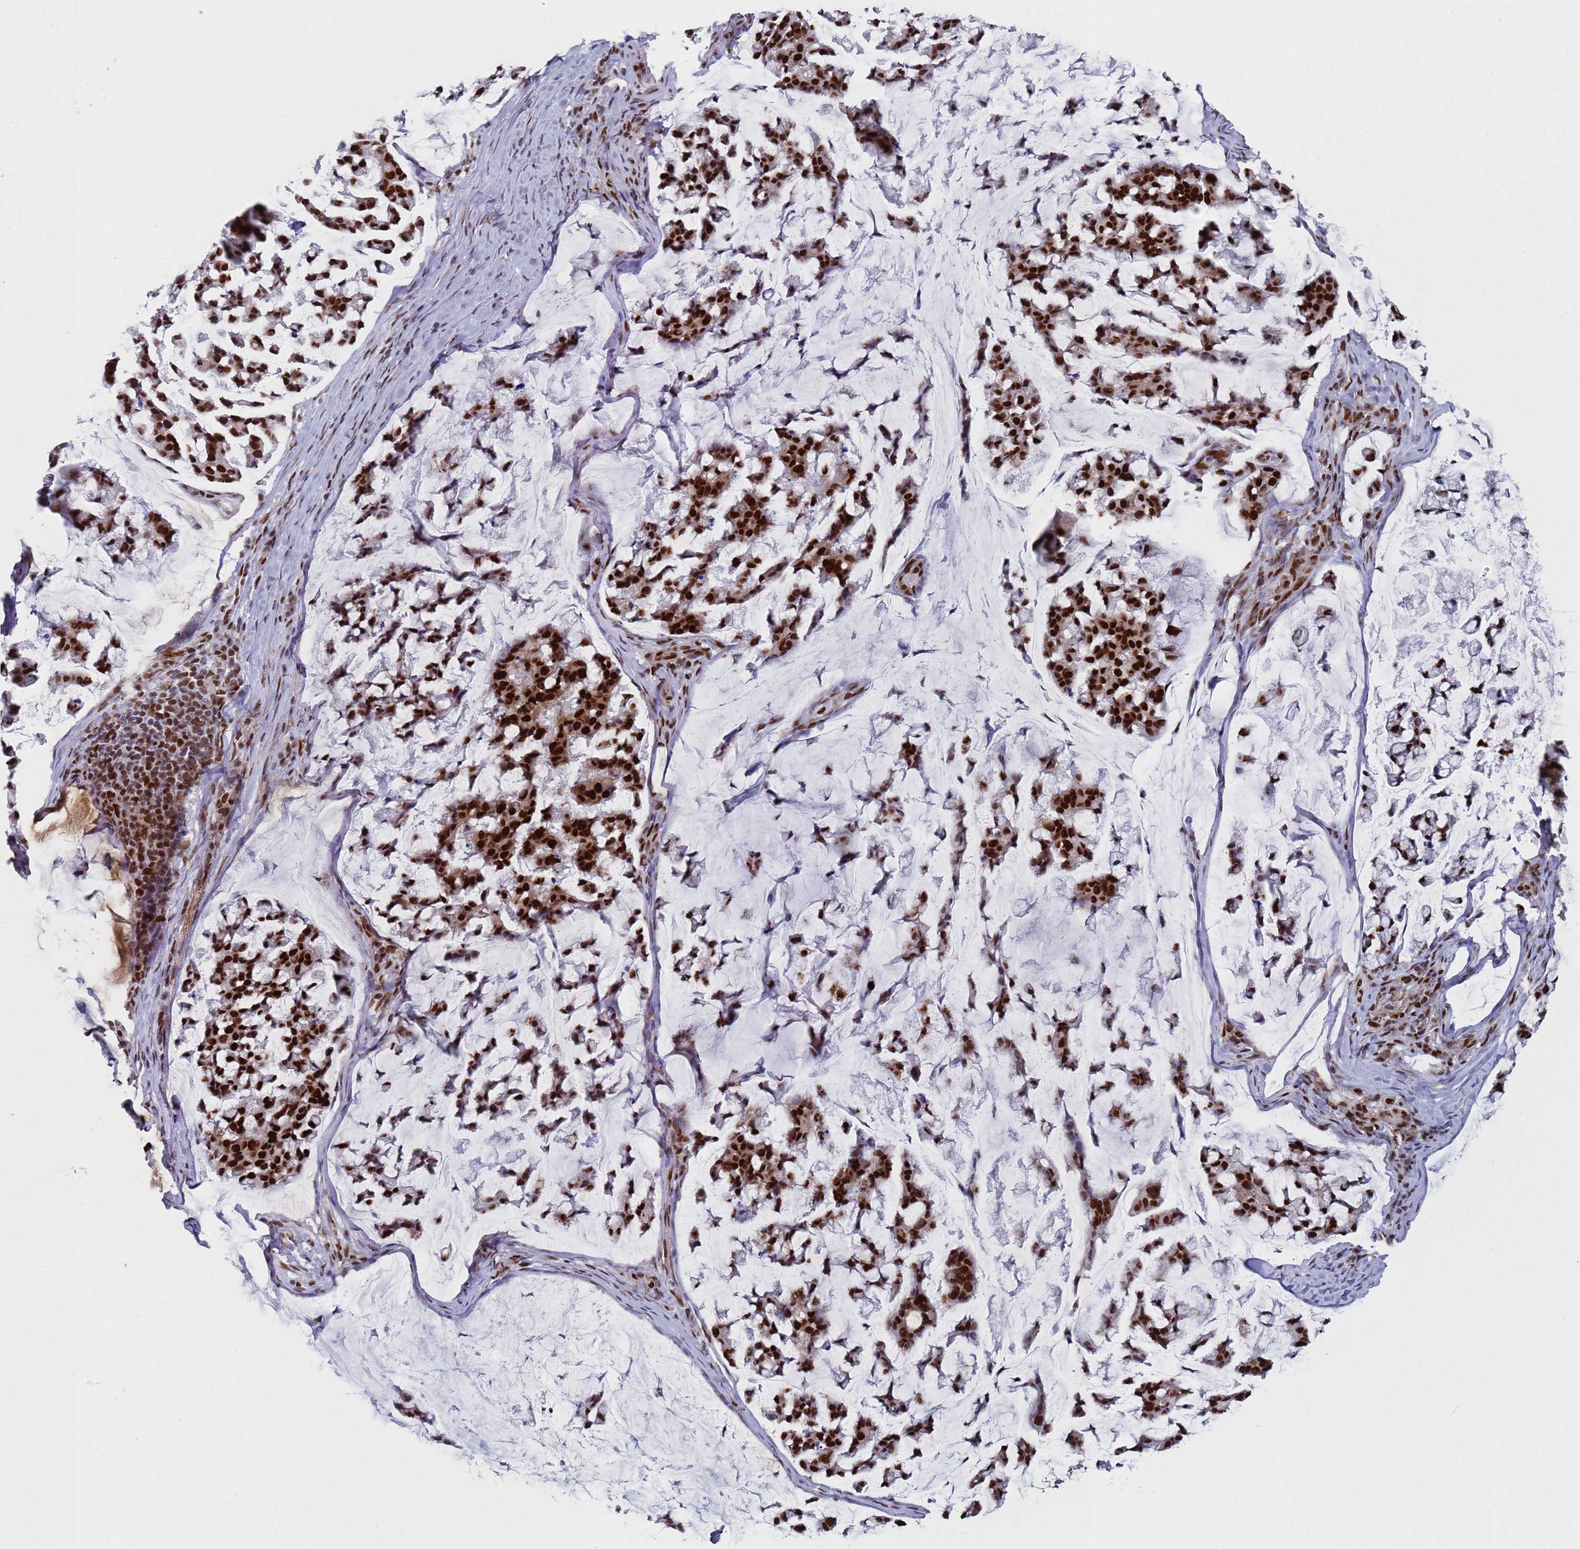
{"staining": {"intensity": "strong", "quantity": ">75%", "location": "nuclear"}, "tissue": "stomach cancer", "cell_type": "Tumor cells", "image_type": "cancer", "snomed": [{"axis": "morphology", "description": "Adenocarcinoma, NOS"}, {"axis": "topography", "description": "Stomach, lower"}], "caption": "Stomach cancer tissue demonstrates strong nuclear positivity in approximately >75% of tumor cells, visualized by immunohistochemistry.", "gene": "COPS6", "patient": {"sex": "male", "age": 67}}